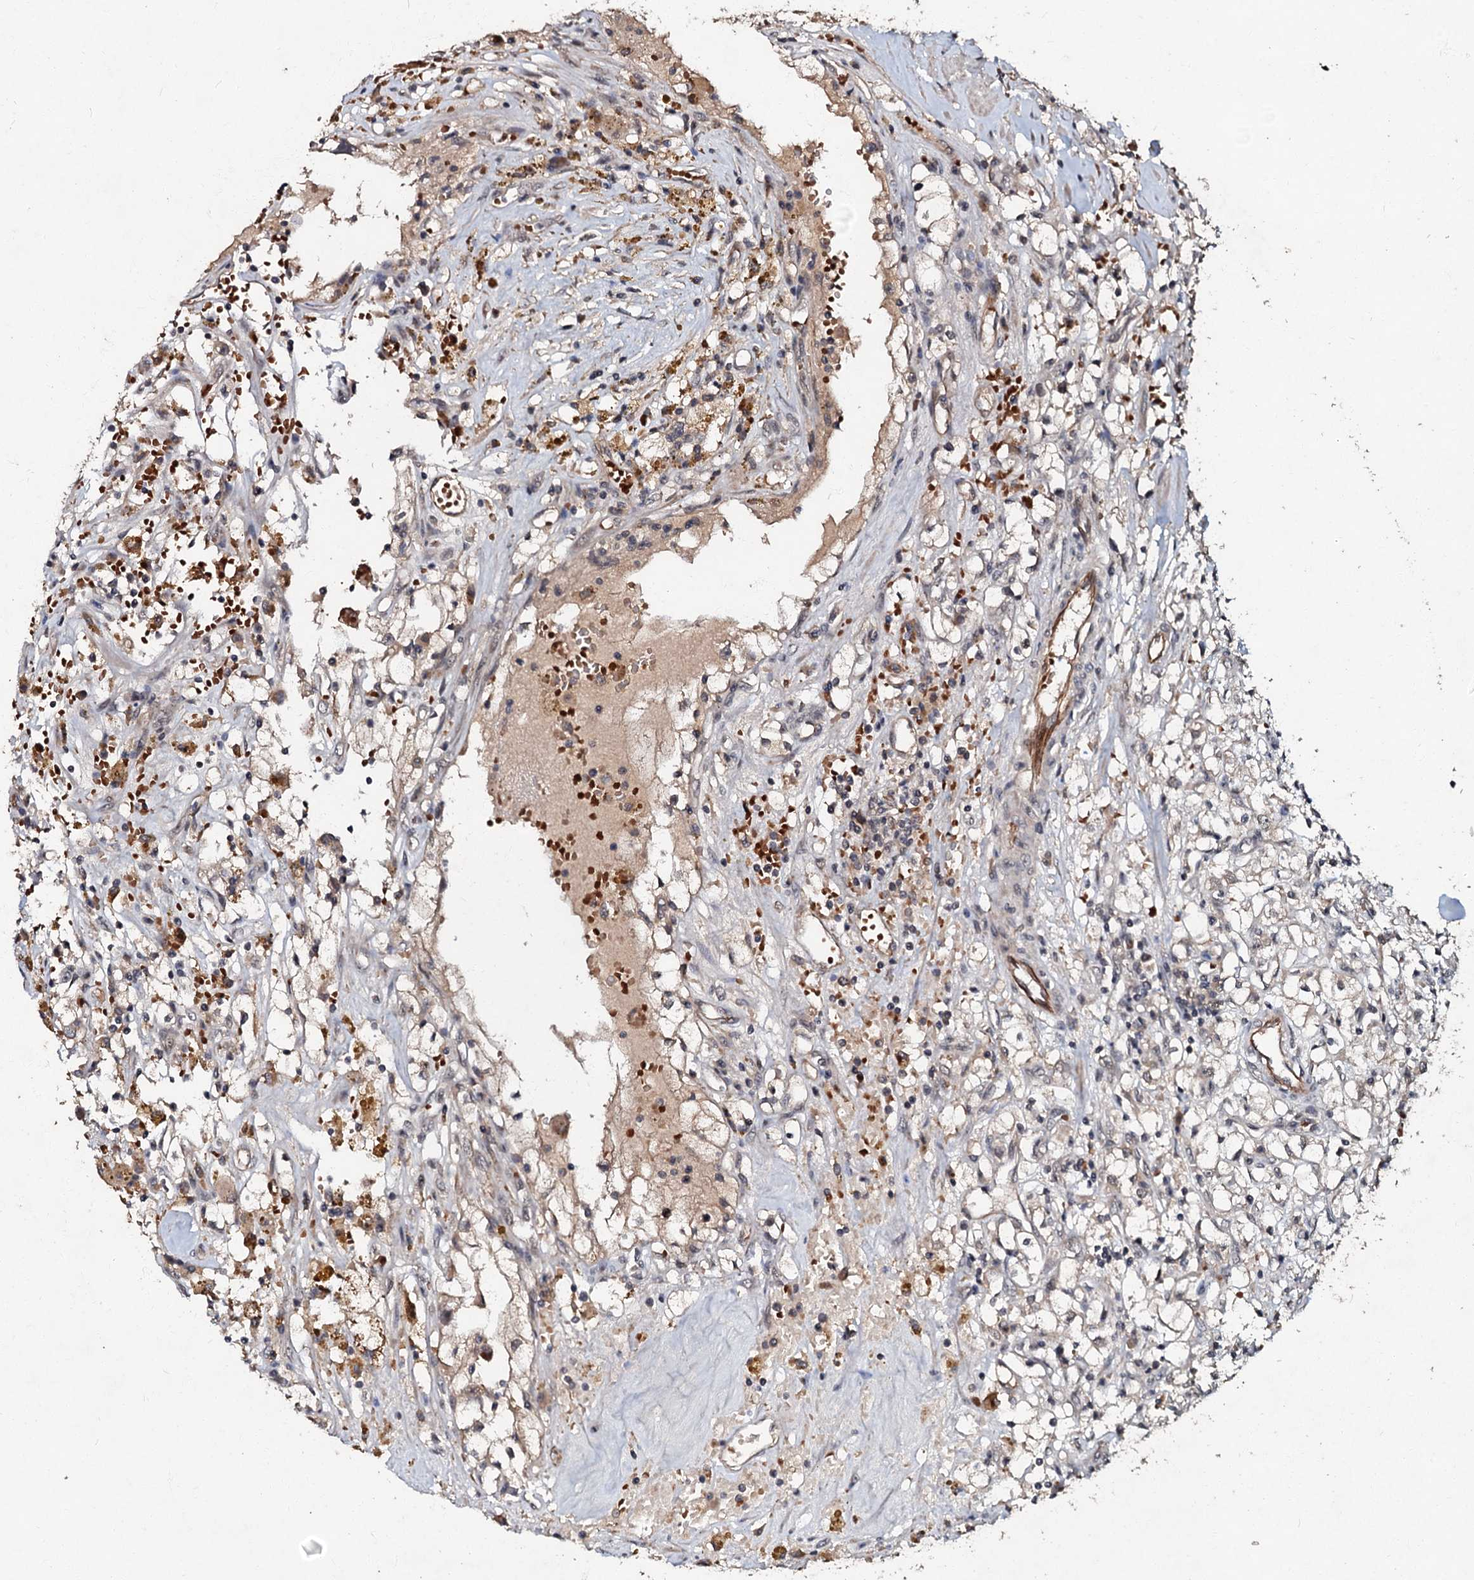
{"staining": {"intensity": "negative", "quantity": "none", "location": "none"}, "tissue": "renal cancer", "cell_type": "Tumor cells", "image_type": "cancer", "snomed": [{"axis": "morphology", "description": "Adenocarcinoma, NOS"}, {"axis": "topography", "description": "Kidney"}], "caption": "Histopathology image shows no significant protein staining in tumor cells of renal cancer.", "gene": "MANSC4", "patient": {"sex": "male", "age": 56}}